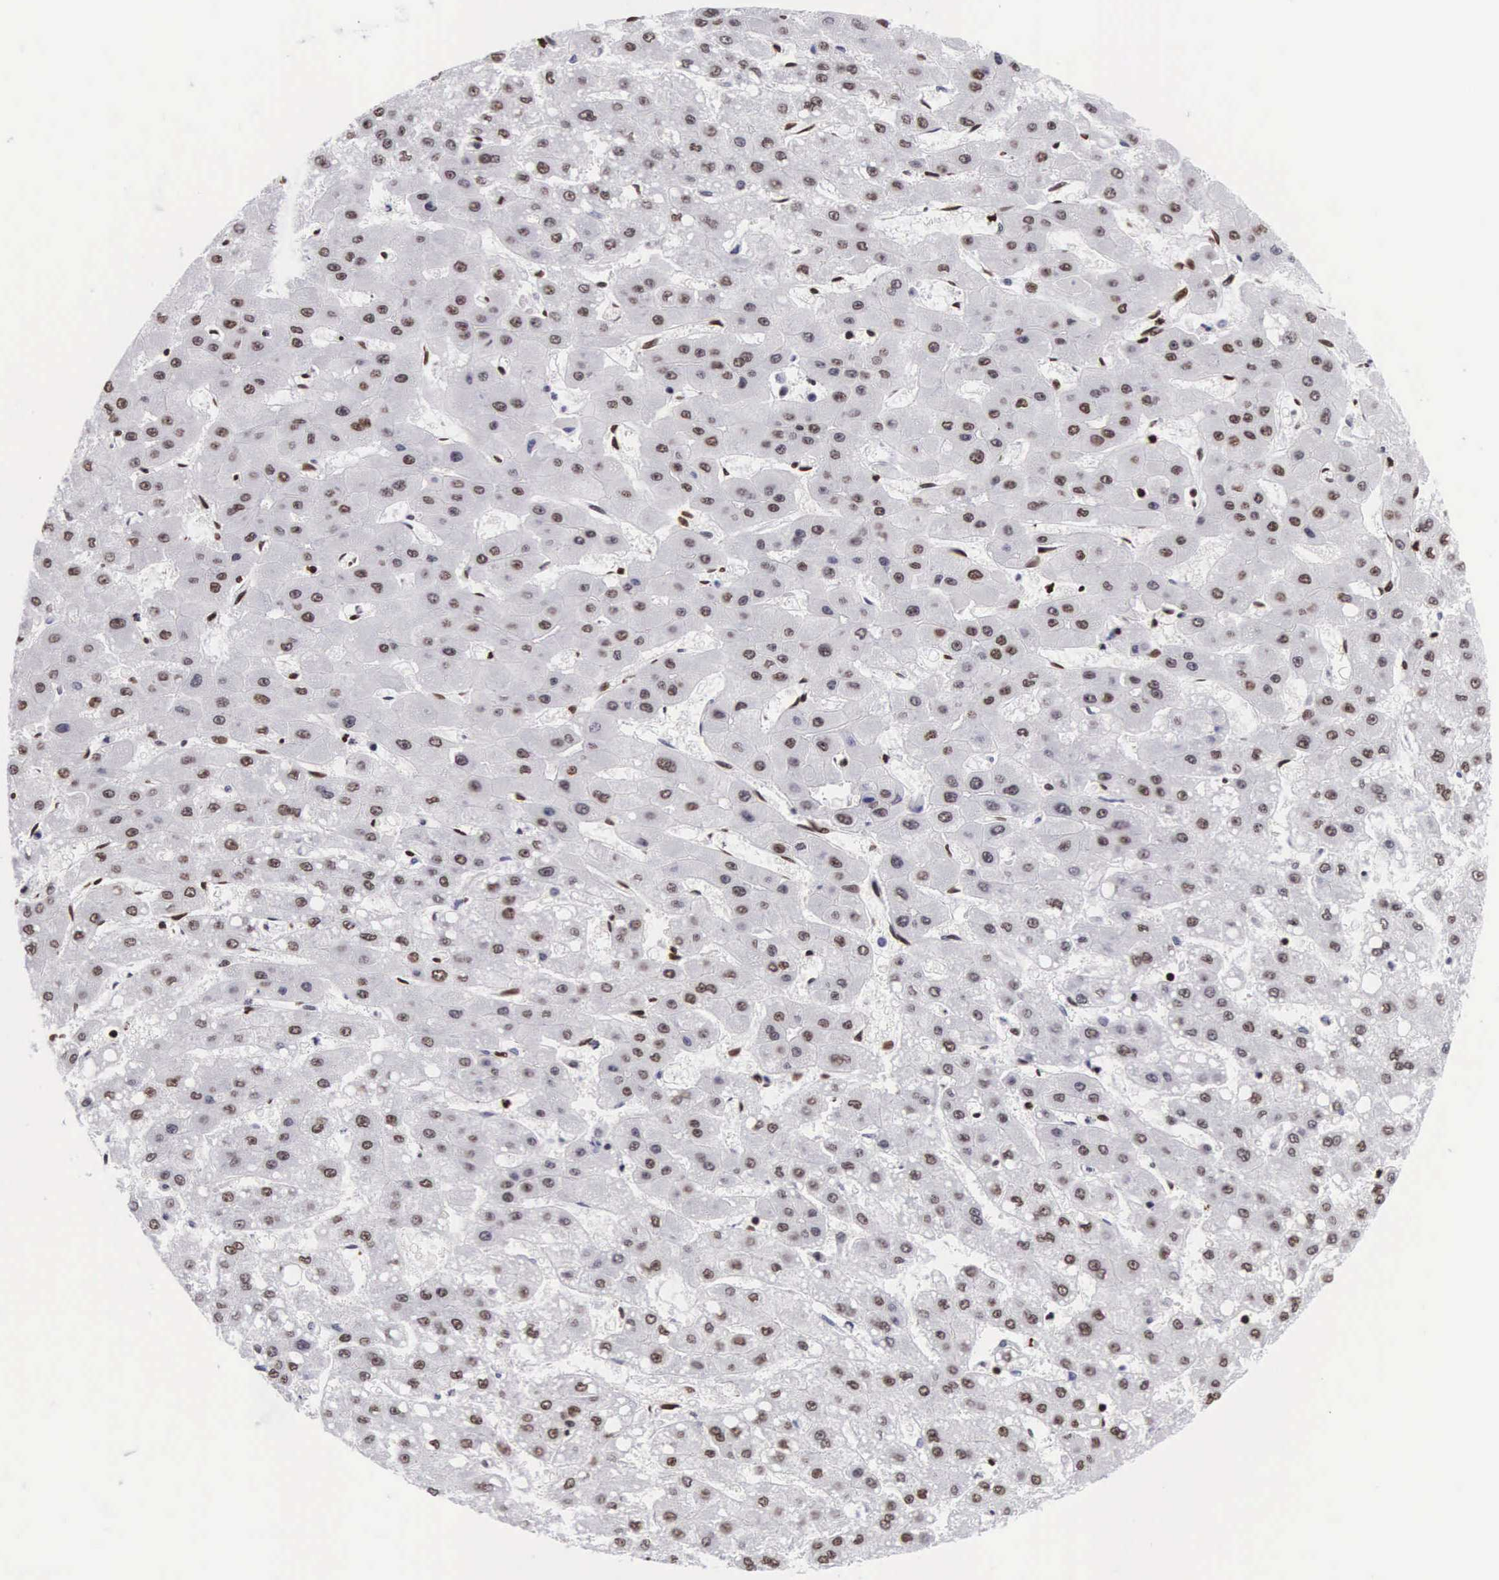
{"staining": {"intensity": "moderate", "quantity": "25%-75%", "location": "nuclear"}, "tissue": "liver cancer", "cell_type": "Tumor cells", "image_type": "cancer", "snomed": [{"axis": "morphology", "description": "Carcinoma, Hepatocellular, NOS"}, {"axis": "topography", "description": "Liver"}], "caption": "The image displays a brown stain indicating the presence of a protein in the nuclear of tumor cells in hepatocellular carcinoma (liver).", "gene": "MECP2", "patient": {"sex": "female", "age": 52}}